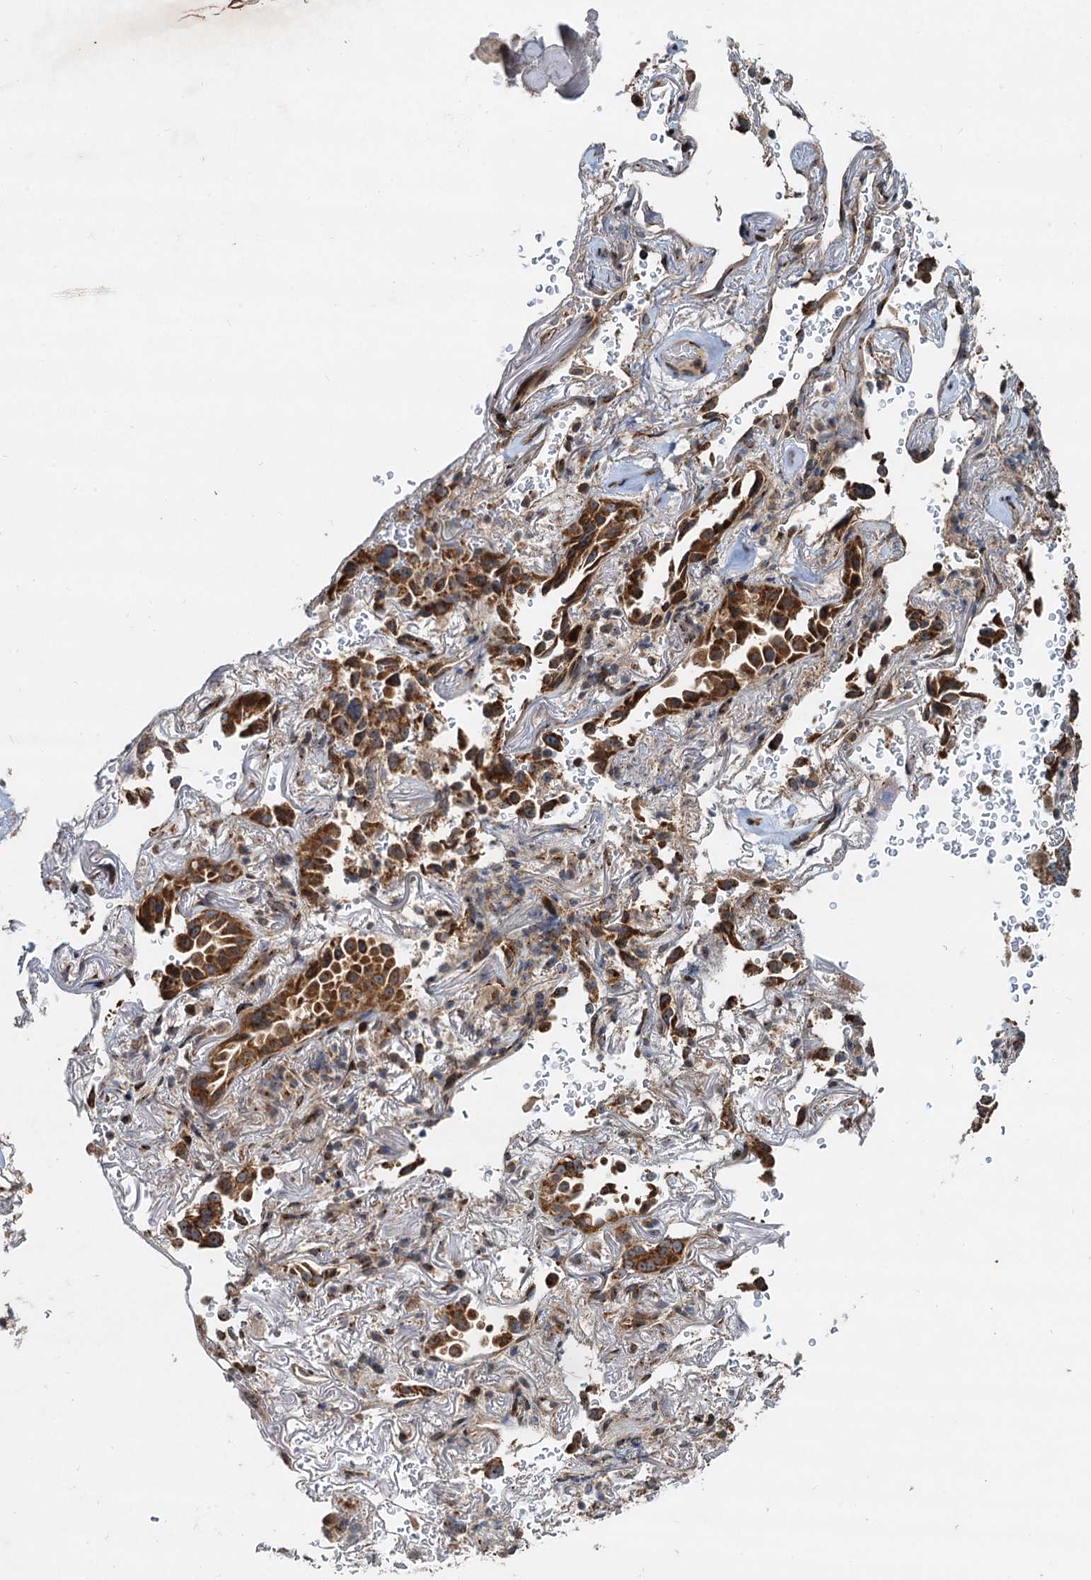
{"staining": {"intensity": "strong", "quantity": ">75%", "location": "cytoplasmic/membranous"}, "tissue": "lung cancer", "cell_type": "Tumor cells", "image_type": "cancer", "snomed": [{"axis": "morphology", "description": "Adenocarcinoma, NOS"}, {"axis": "topography", "description": "Lung"}], "caption": "IHC of lung adenocarcinoma shows high levels of strong cytoplasmic/membranous staining in approximately >75% of tumor cells.", "gene": "CEP68", "patient": {"sex": "female", "age": 69}}